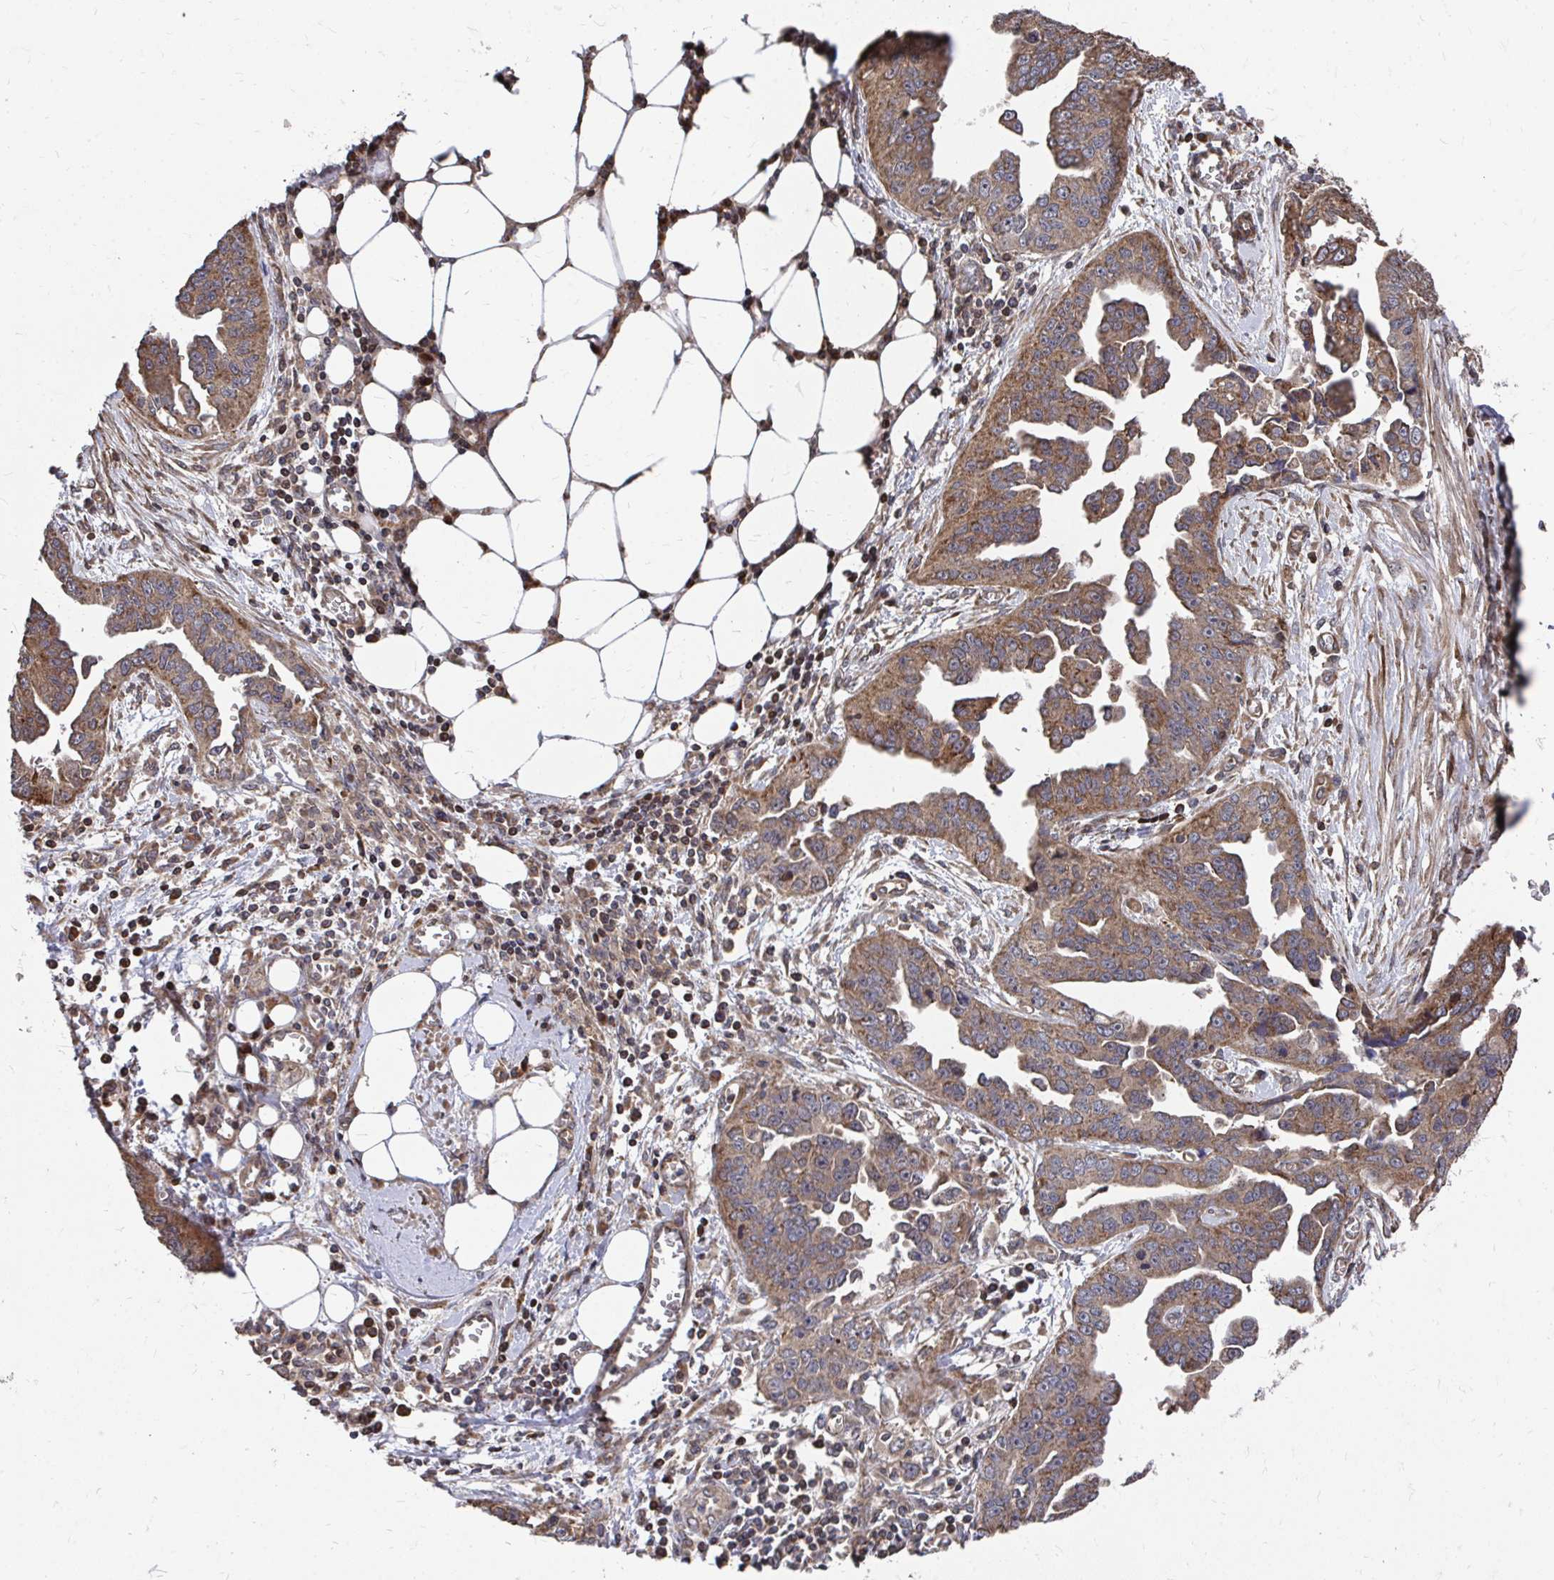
{"staining": {"intensity": "moderate", "quantity": ">75%", "location": "cytoplasmic/membranous"}, "tissue": "ovarian cancer", "cell_type": "Tumor cells", "image_type": "cancer", "snomed": [{"axis": "morphology", "description": "Cystadenocarcinoma, serous, NOS"}, {"axis": "topography", "description": "Ovary"}], "caption": "Immunohistochemistry of ovarian cancer (serous cystadenocarcinoma) reveals medium levels of moderate cytoplasmic/membranous expression in approximately >75% of tumor cells.", "gene": "FAM89A", "patient": {"sex": "female", "age": 75}}